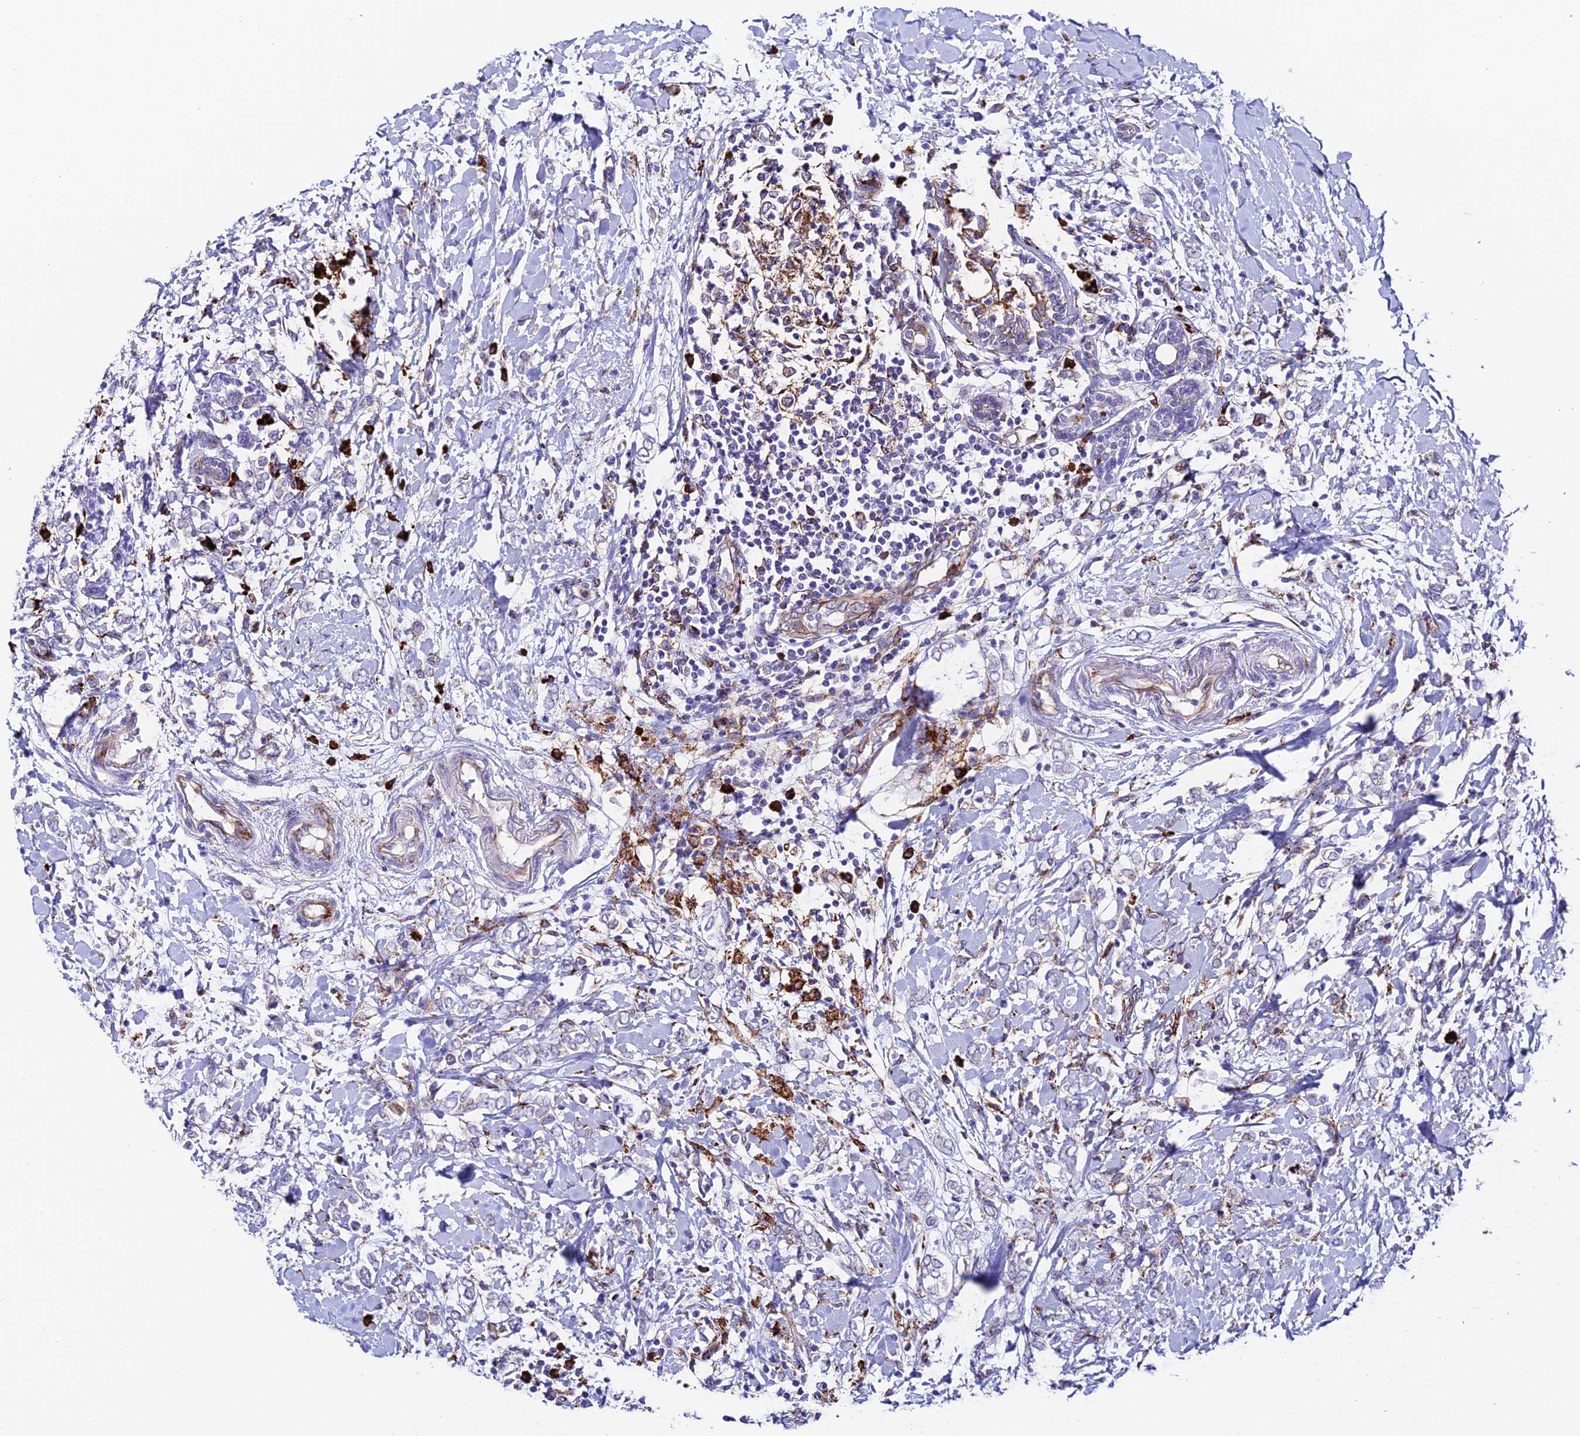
{"staining": {"intensity": "weak", "quantity": "<25%", "location": "cytoplasmic/membranous"}, "tissue": "breast cancer", "cell_type": "Tumor cells", "image_type": "cancer", "snomed": [{"axis": "morphology", "description": "Normal tissue, NOS"}, {"axis": "morphology", "description": "Lobular carcinoma"}, {"axis": "topography", "description": "Breast"}], "caption": "This is a micrograph of immunohistochemistry staining of breast lobular carcinoma, which shows no staining in tumor cells.", "gene": "TUBGCP6", "patient": {"sex": "female", "age": 47}}